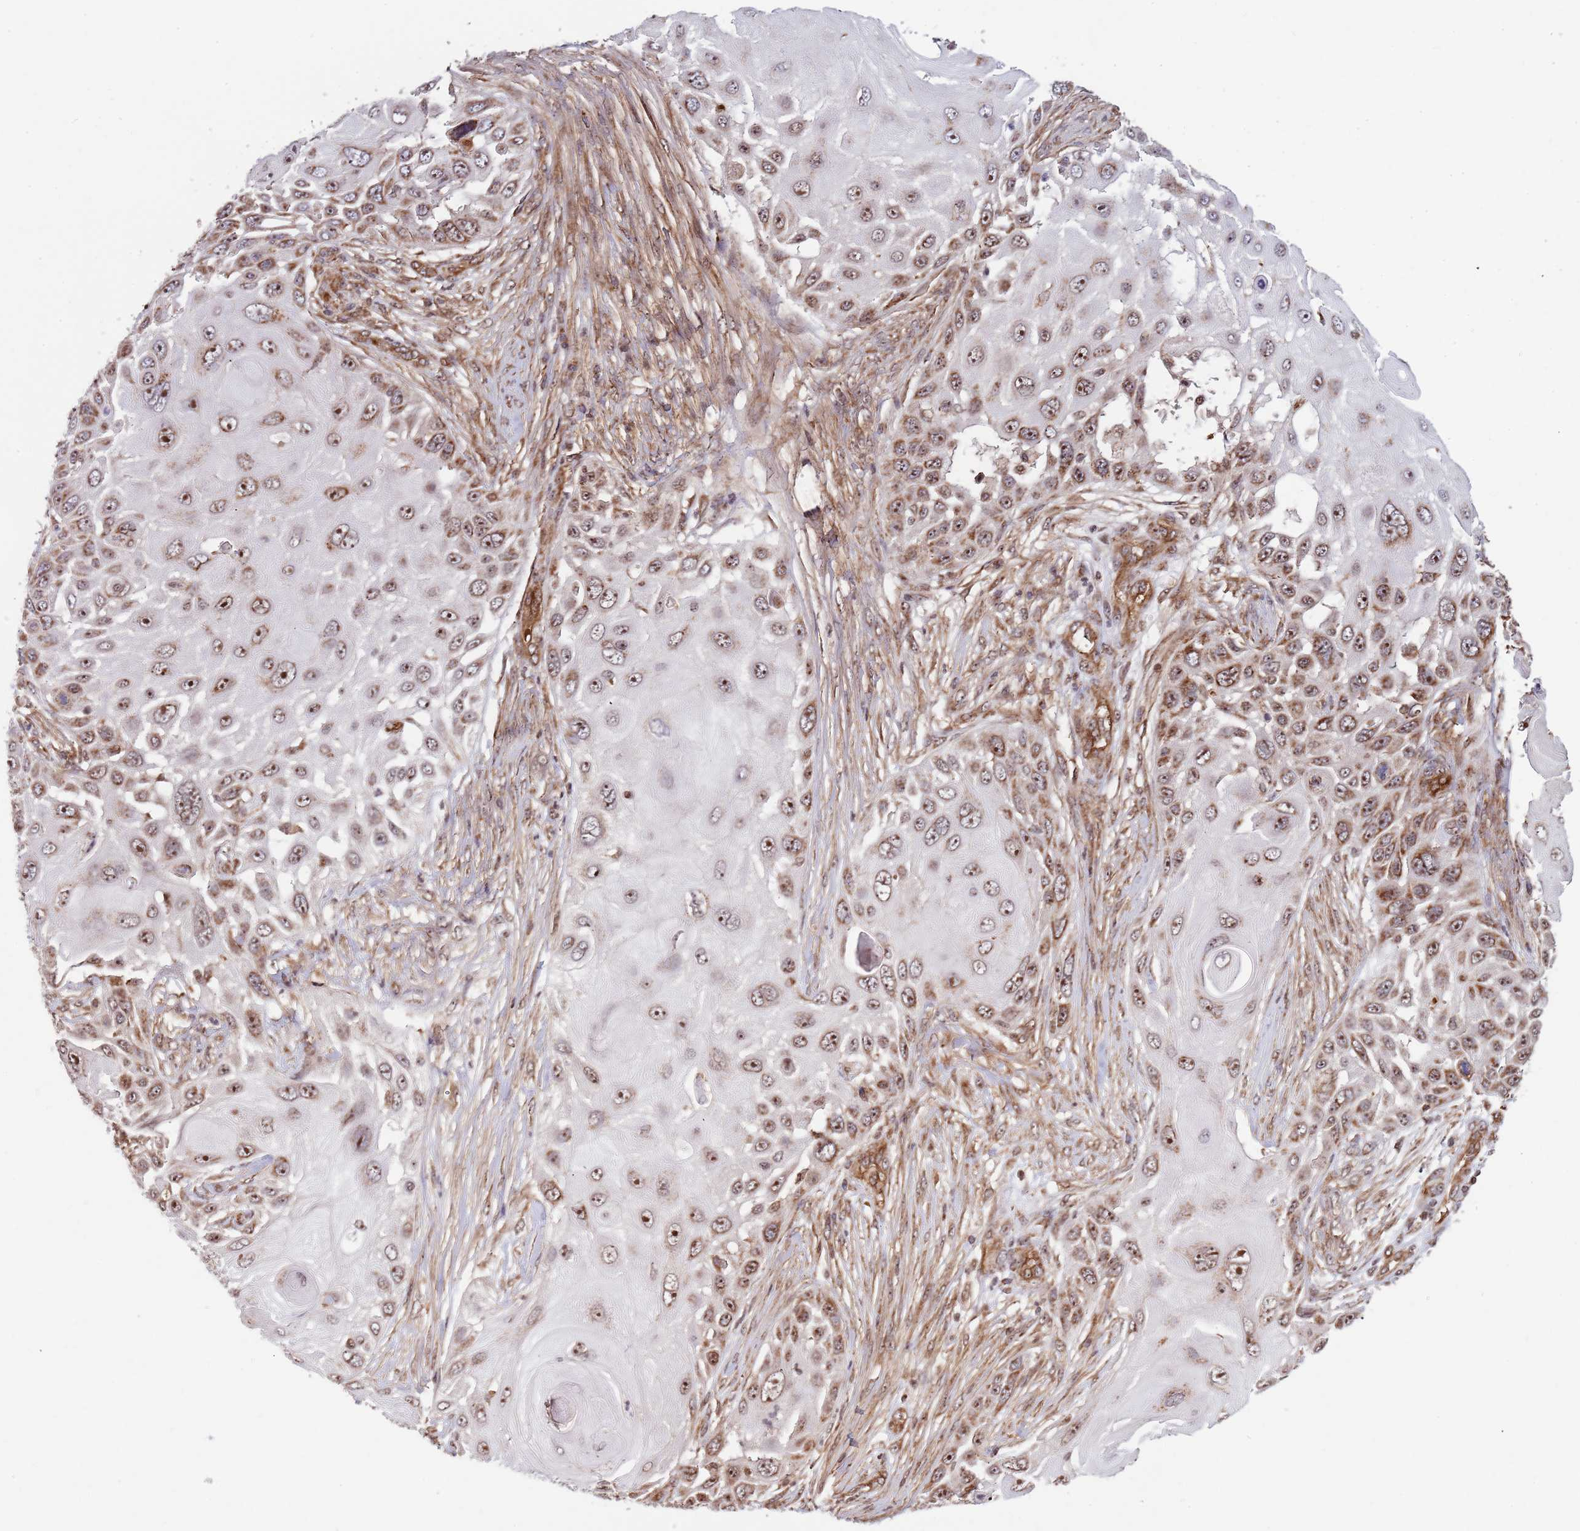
{"staining": {"intensity": "moderate", "quantity": ">75%", "location": "nuclear"}, "tissue": "skin cancer", "cell_type": "Tumor cells", "image_type": "cancer", "snomed": [{"axis": "morphology", "description": "Squamous cell carcinoma, NOS"}, {"axis": "topography", "description": "Skin"}], "caption": "Immunohistochemical staining of skin cancer (squamous cell carcinoma) exhibits medium levels of moderate nuclear protein expression in about >75% of tumor cells.", "gene": "DCHS1", "patient": {"sex": "female", "age": 44}}